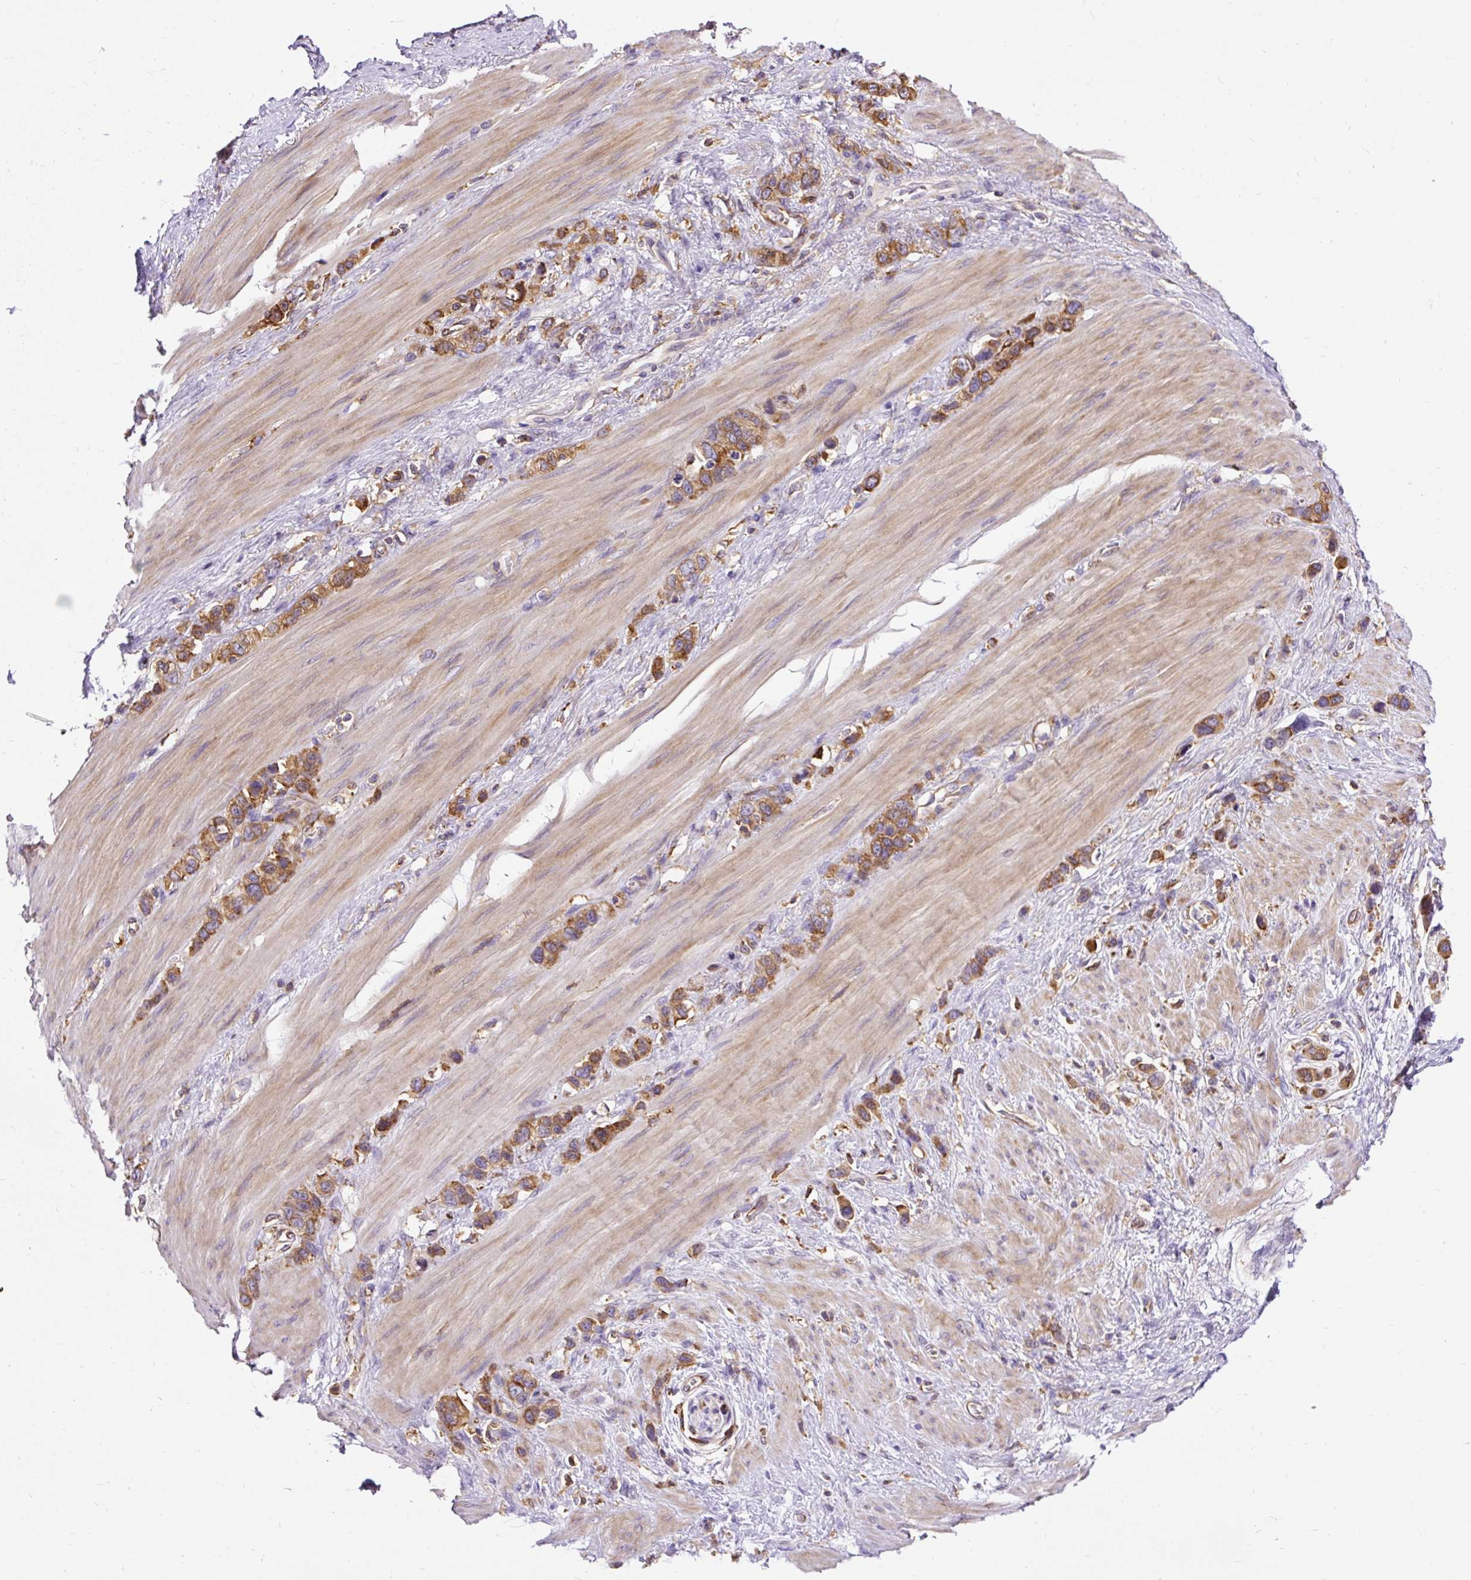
{"staining": {"intensity": "moderate", "quantity": ">75%", "location": "cytoplasmic/membranous"}, "tissue": "stomach cancer", "cell_type": "Tumor cells", "image_type": "cancer", "snomed": [{"axis": "morphology", "description": "Adenocarcinoma, NOS"}, {"axis": "morphology", "description": "Adenocarcinoma, High grade"}, {"axis": "topography", "description": "Stomach, upper"}, {"axis": "topography", "description": "Stomach, lower"}], "caption": "Stomach cancer stained for a protein (brown) demonstrates moderate cytoplasmic/membranous positive expression in about >75% of tumor cells.", "gene": "MAP1S", "patient": {"sex": "female", "age": 65}}